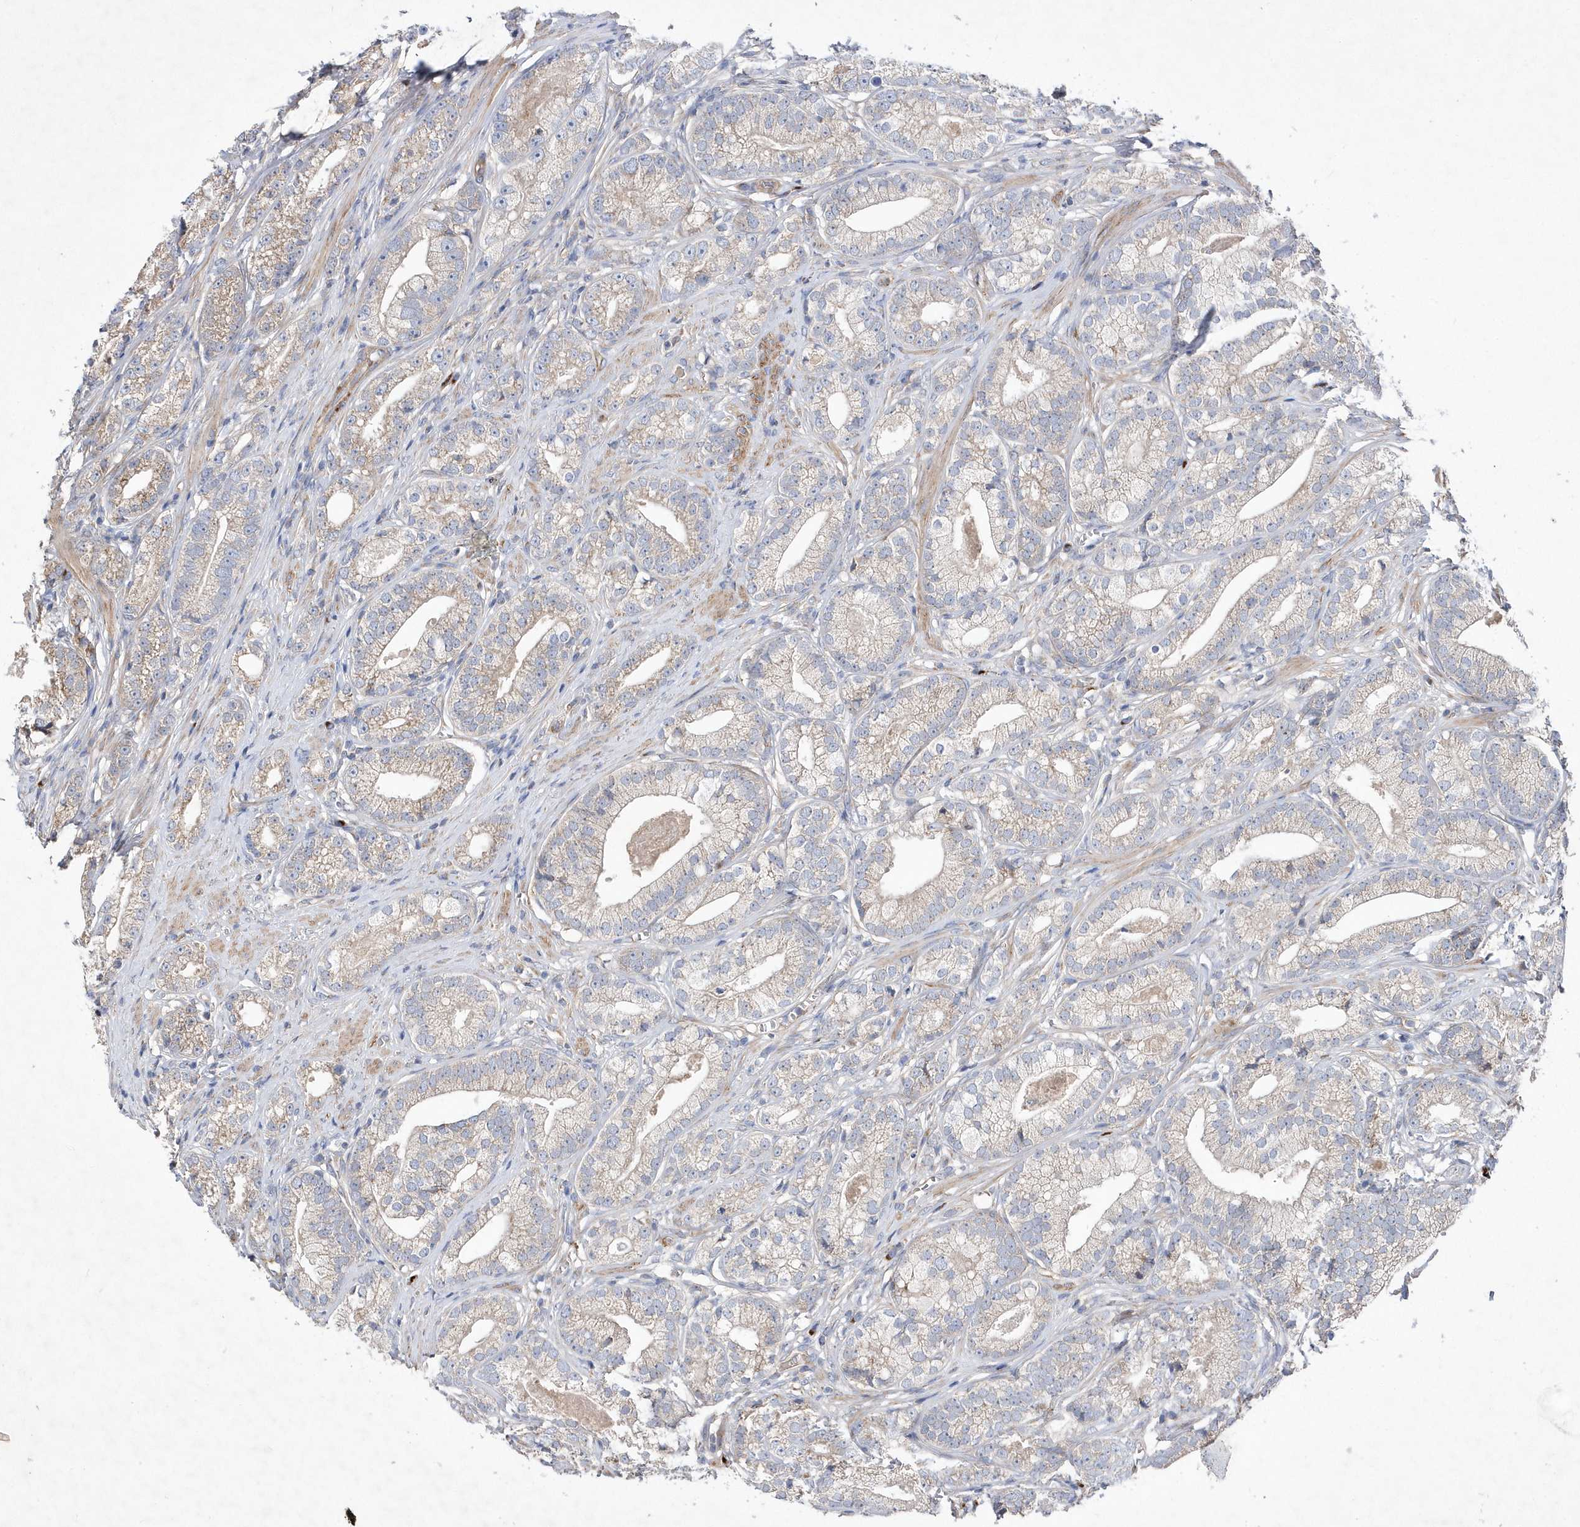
{"staining": {"intensity": "moderate", "quantity": "25%-75%", "location": "cytoplasmic/membranous"}, "tissue": "prostate cancer", "cell_type": "Tumor cells", "image_type": "cancer", "snomed": [{"axis": "morphology", "description": "Adenocarcinoma, High grade"}, {"axis": "topography", "description": "Prostate"}], "caption": "Moderate cytoplasmic/membranous positivity is present in about 25%-75% of tumor cells in prostate cancer.", "gene": "METTL8", "patient": {"sex": "male", "age": 69}}